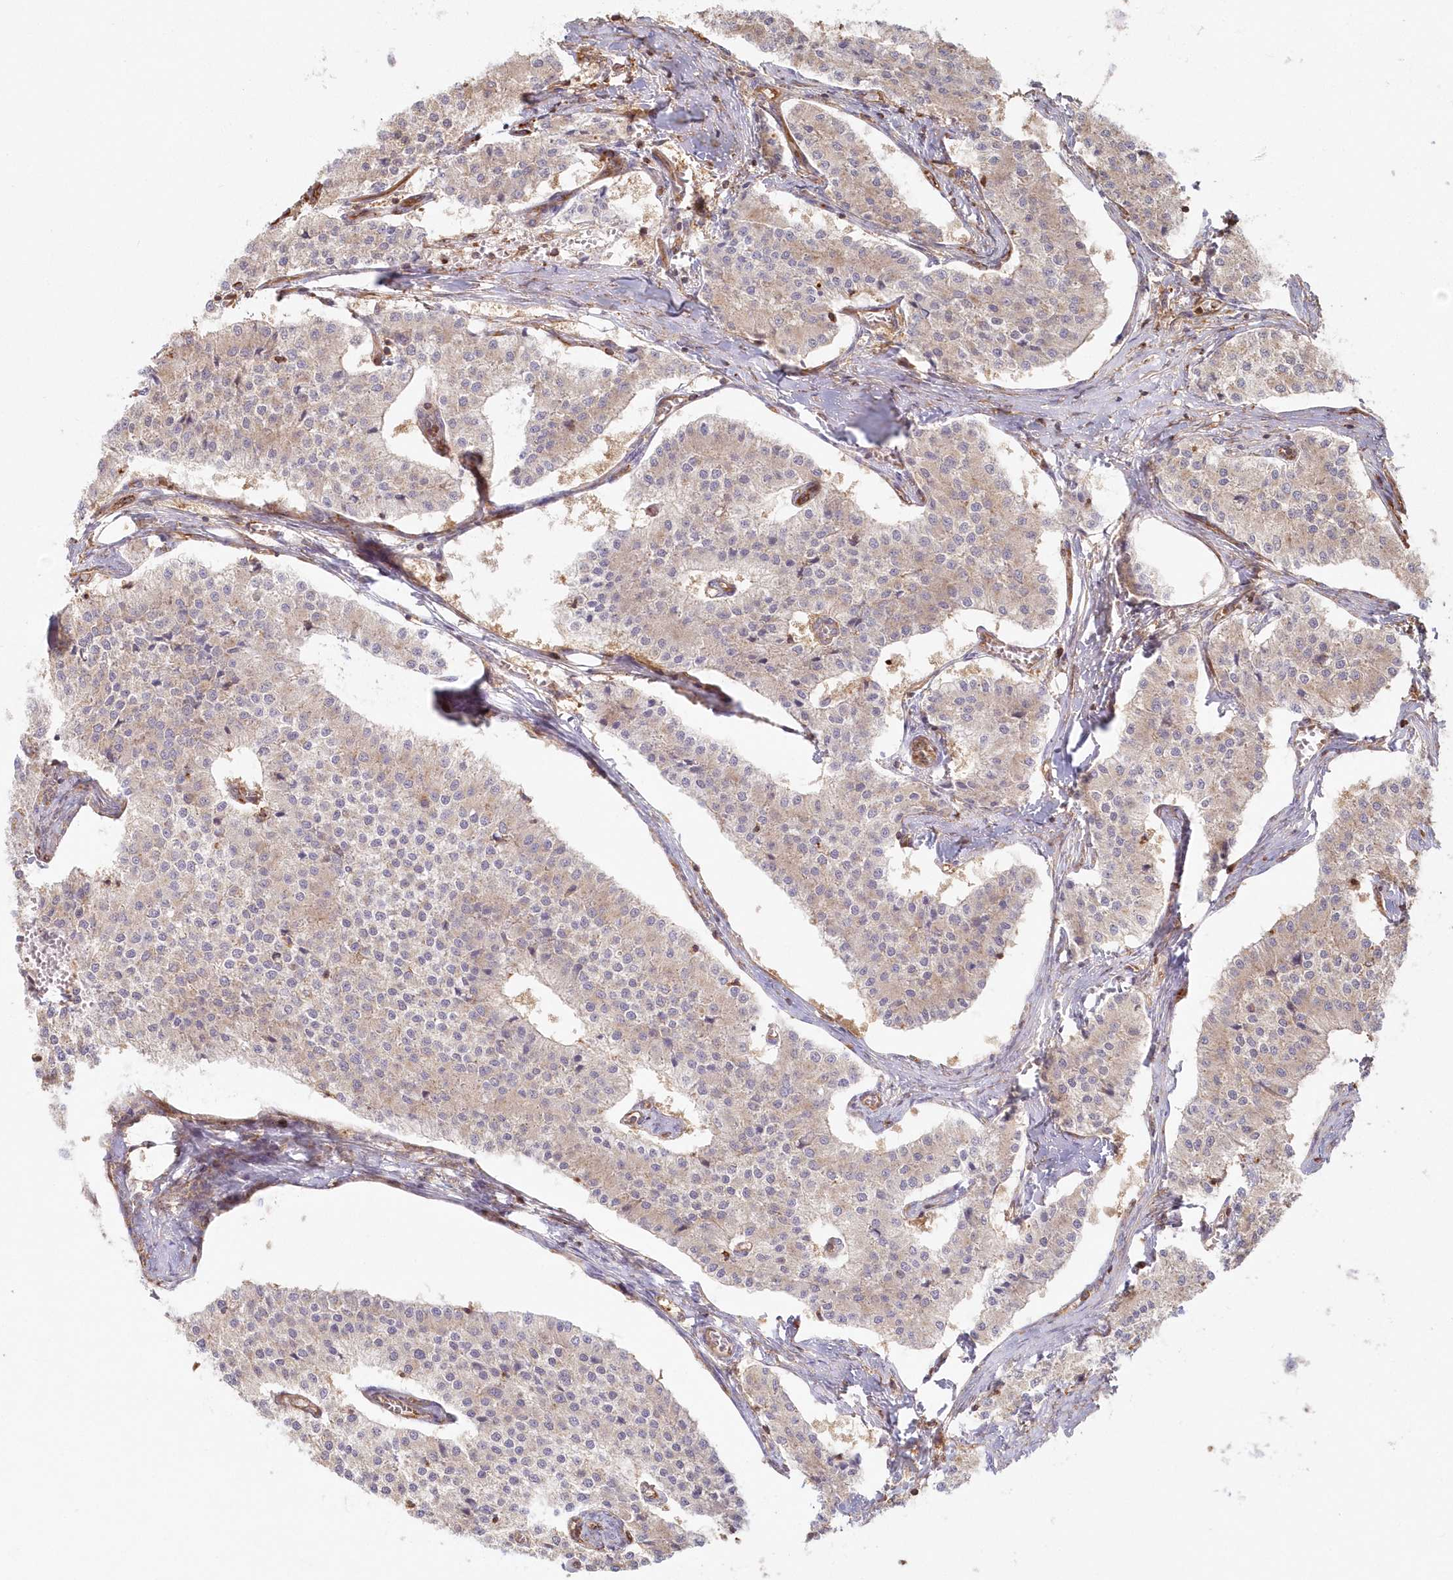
{"staining": {"intensity": "weak", "quantity": "<25%", "location": "cytoplasmic/membranous"}, "tissue": "carcinoid", "cell_type": "Tumor cells", "image_type": "cancer", "snomed": [{"axis": "morphology", "description": "Carcinoid, malignant, NOS"}, {"axis": "topography", "description": "Colon"}], "caption": "Human carcinoid (malignant) stained for a protein using IHC shows no staining in tumor cells.", "gene": "GBE1", "patient": {"sex": "female", "age": 52}}